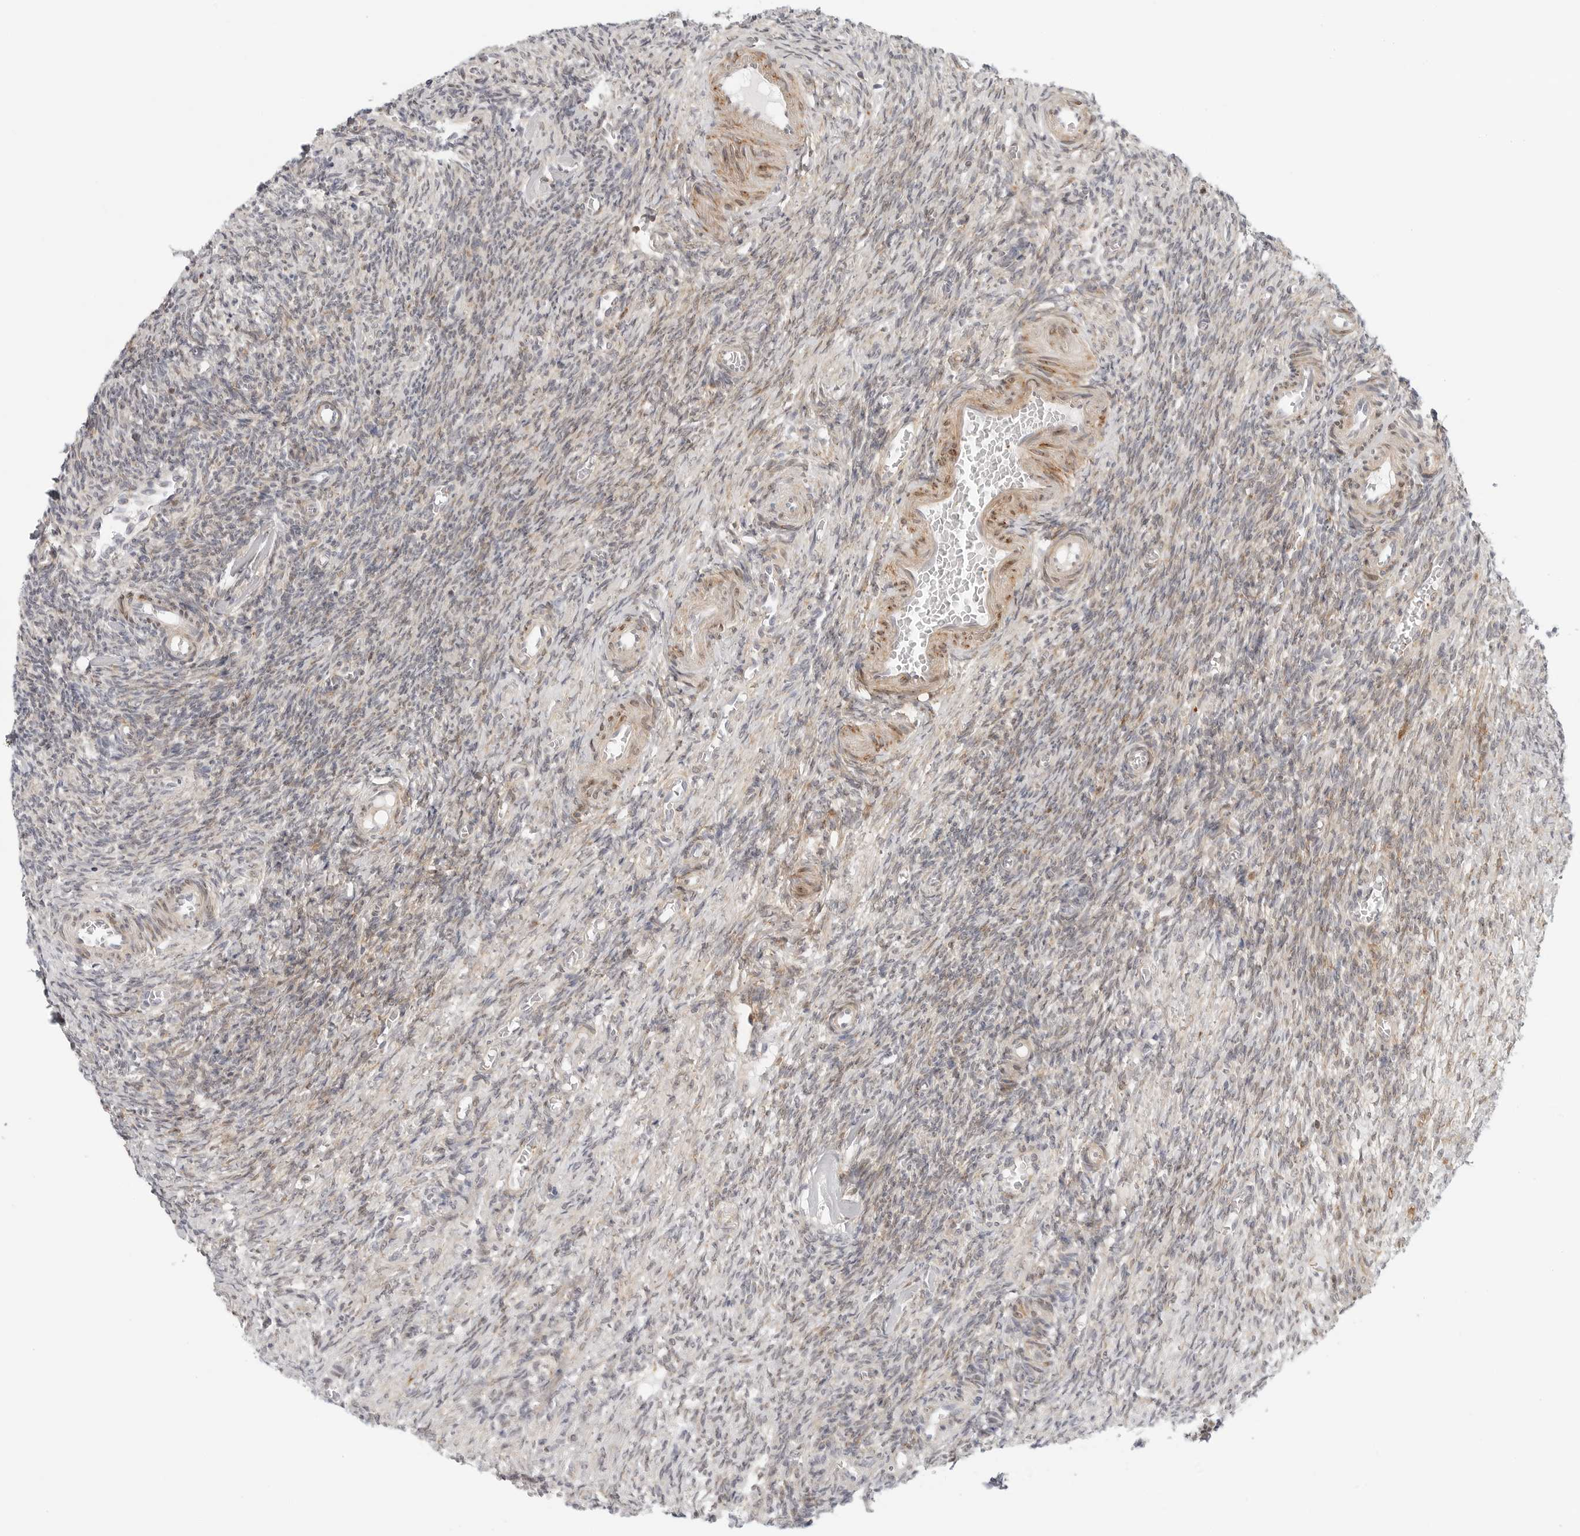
{"staining": {"intensity": "moderate", "quantity": "<25%", "location": "cytoplasmic/membranous"}, "tissue": "ovary", "cell_type": "Ovarian stroma cells", "image_type": "normal", "snomed": [{"axis": "morphology", "description": "Normal tissue, NOS"}, {"axis": "topography", "description": "Ovary"}], "caption": "Immunohistochemistry (IHC) of unremarkable ovary shows low levels of moderate cytoplasmic/membranous expression in approximately <25% of ovarian stroma cells.", "gene": "C1QTNF1", "patient": {"sex": "female", "age": 27}}